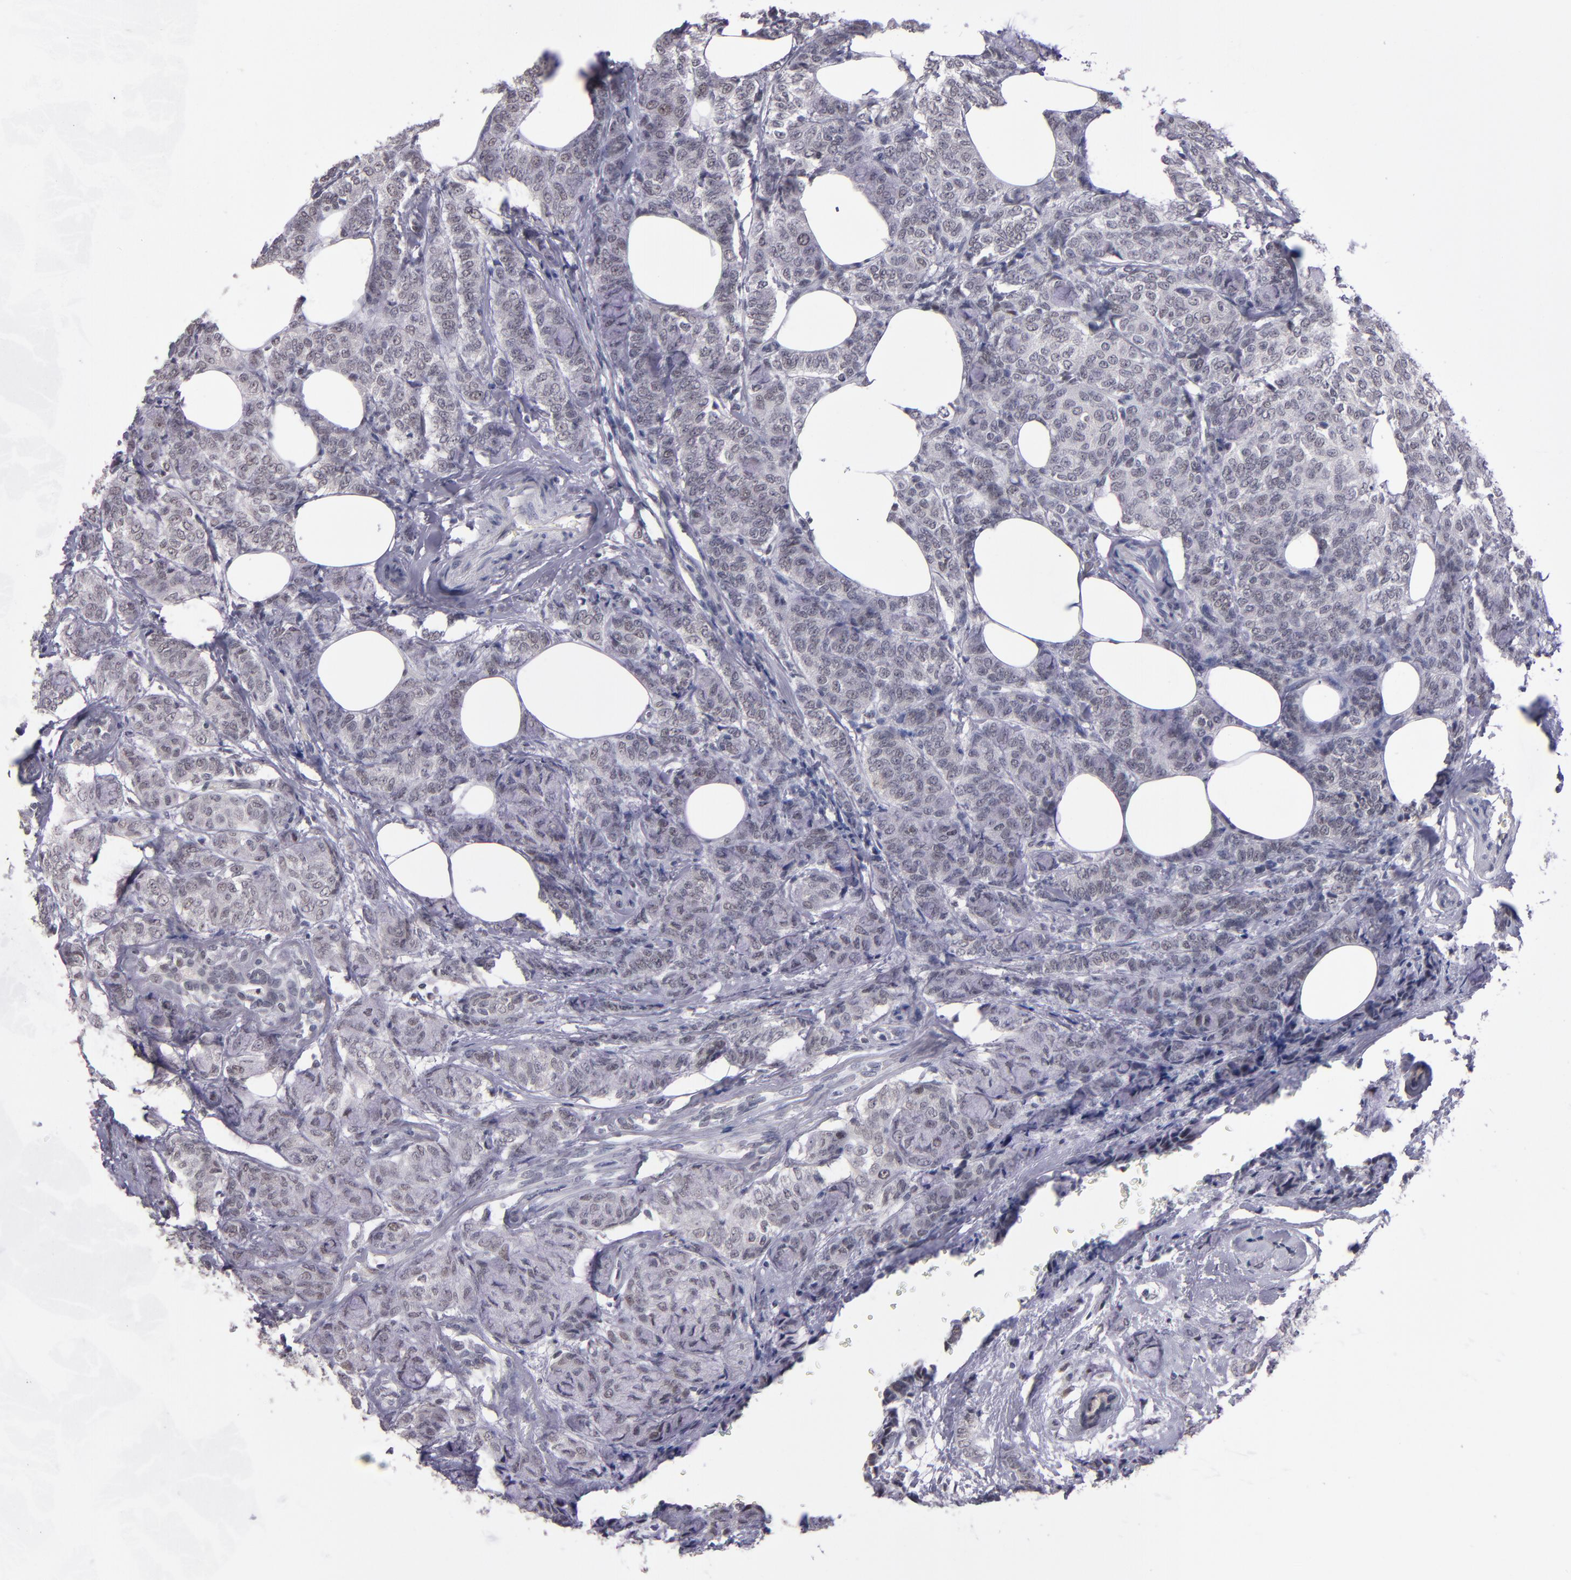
{"staining": {"intensity": "weak", "quantity": "<25%", "location": "nuclear"}, "tissue": "breast cancer", "cell_type": "Tumor cells", "image_type": "cancer", "snomed": [{"axis": "morphology", "description": "Lobular carcinoma"}, {"axis": "topography", "description": "Breast"}], "caption": "DAB immunohistochemical staining of human breast lobular carcinoma reveals no significant staining in tumor cells. (Immunohistochemistry, brightfield microscopy, high magnification).", "gene": "OTUB2", "patient": {"sex": "female", "age": 60}}